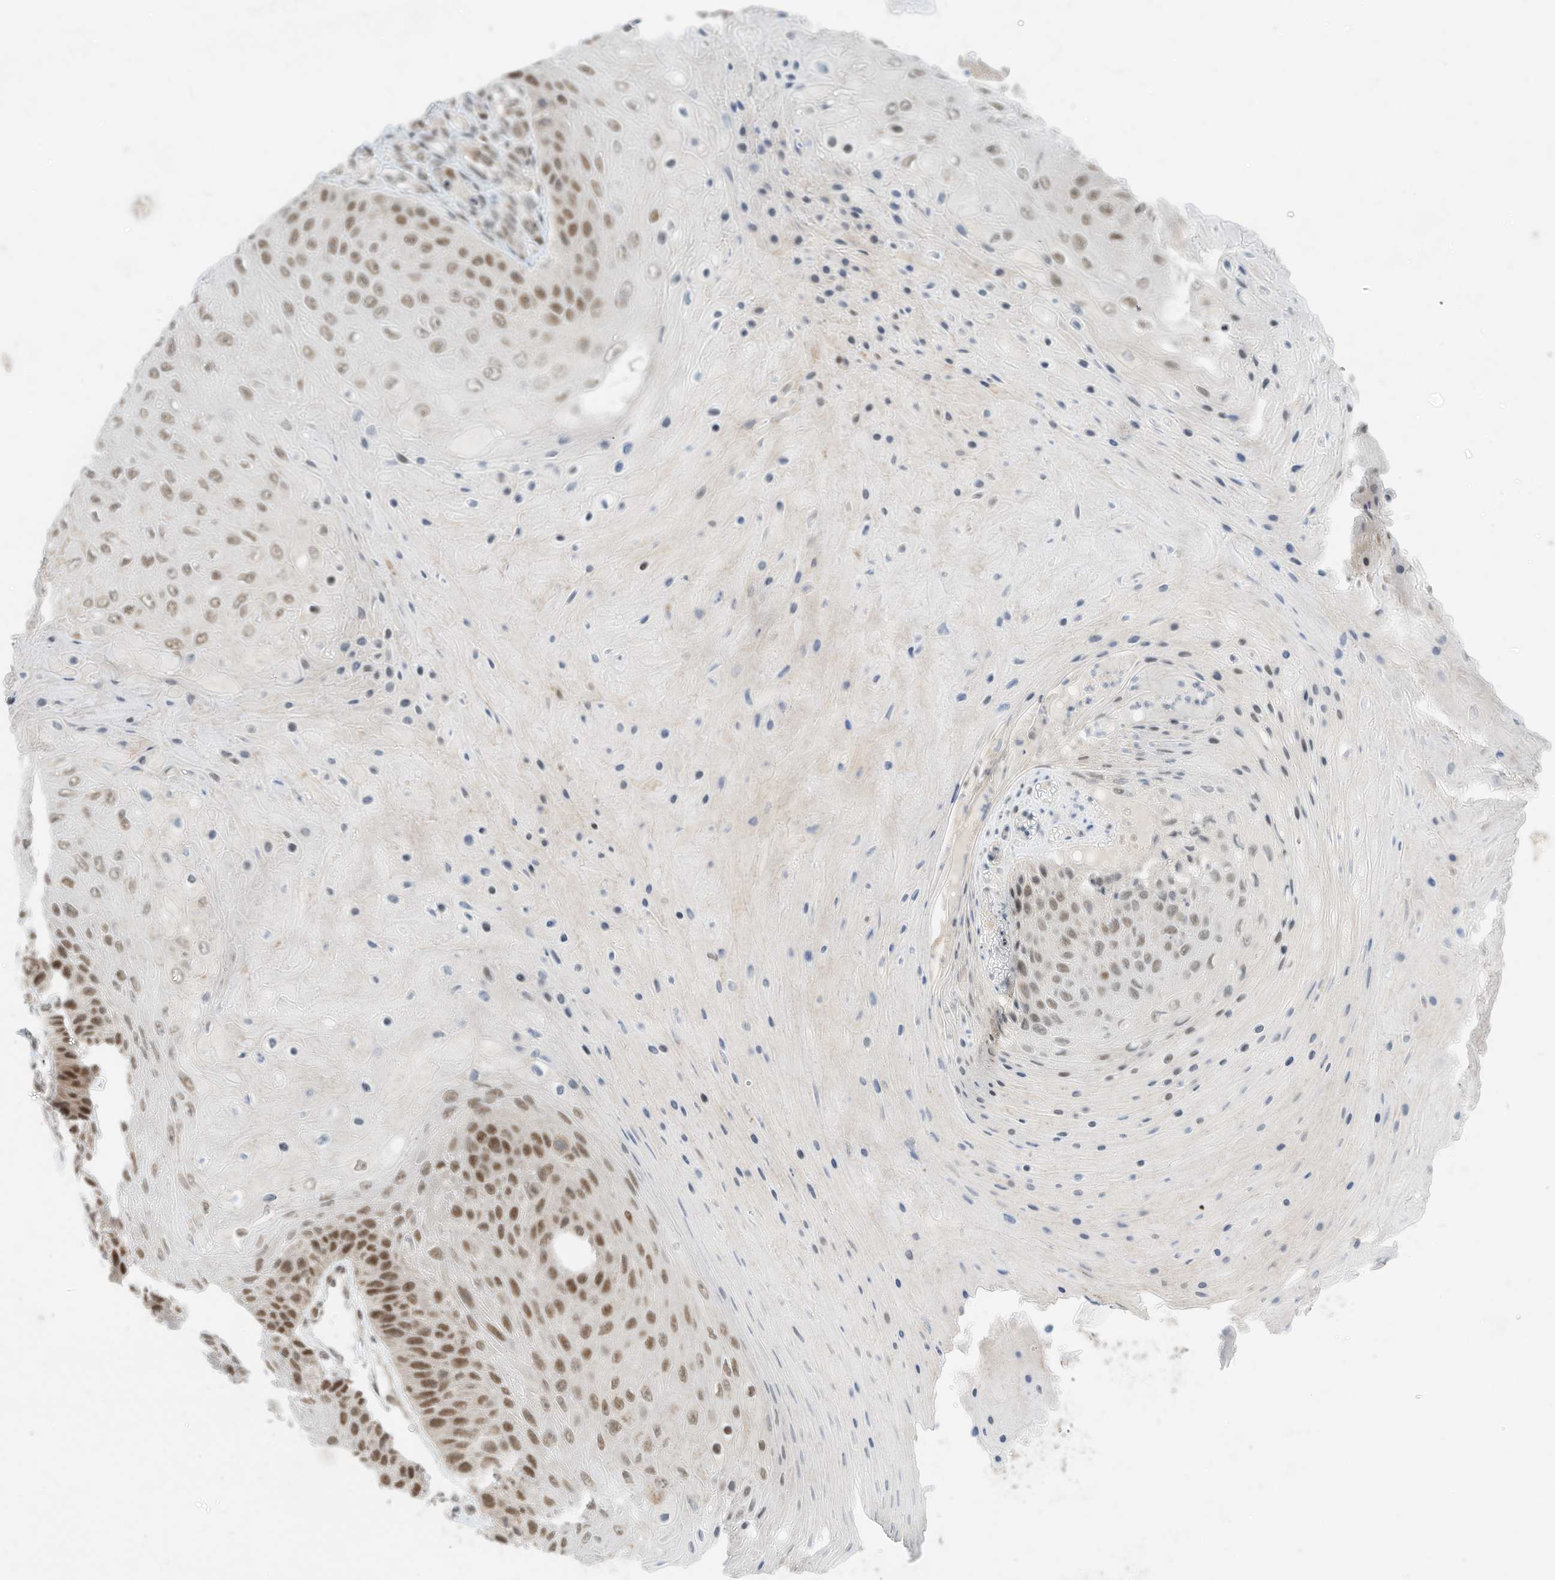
{"staining": {"intensity": "moderate", "quantity": ">75%", "location": "nuclear"}, "tissue": "skin cancer", "cell_type": "Tumor cells", "image_type": "cancer", "snomed": [{"axis": "morphology", "description": "Squamous cell carcinoma, NOS"}, {"axis": "topography", "description": "Skin"}], "caption": "Moderate nuclear expression for a protein is seen in about >75% of tumor cells of squamous cell carcinoma (skin) using immunohistochemistry.", "gene": "OGT", "patient": {"sex": "female", "age": 88}}